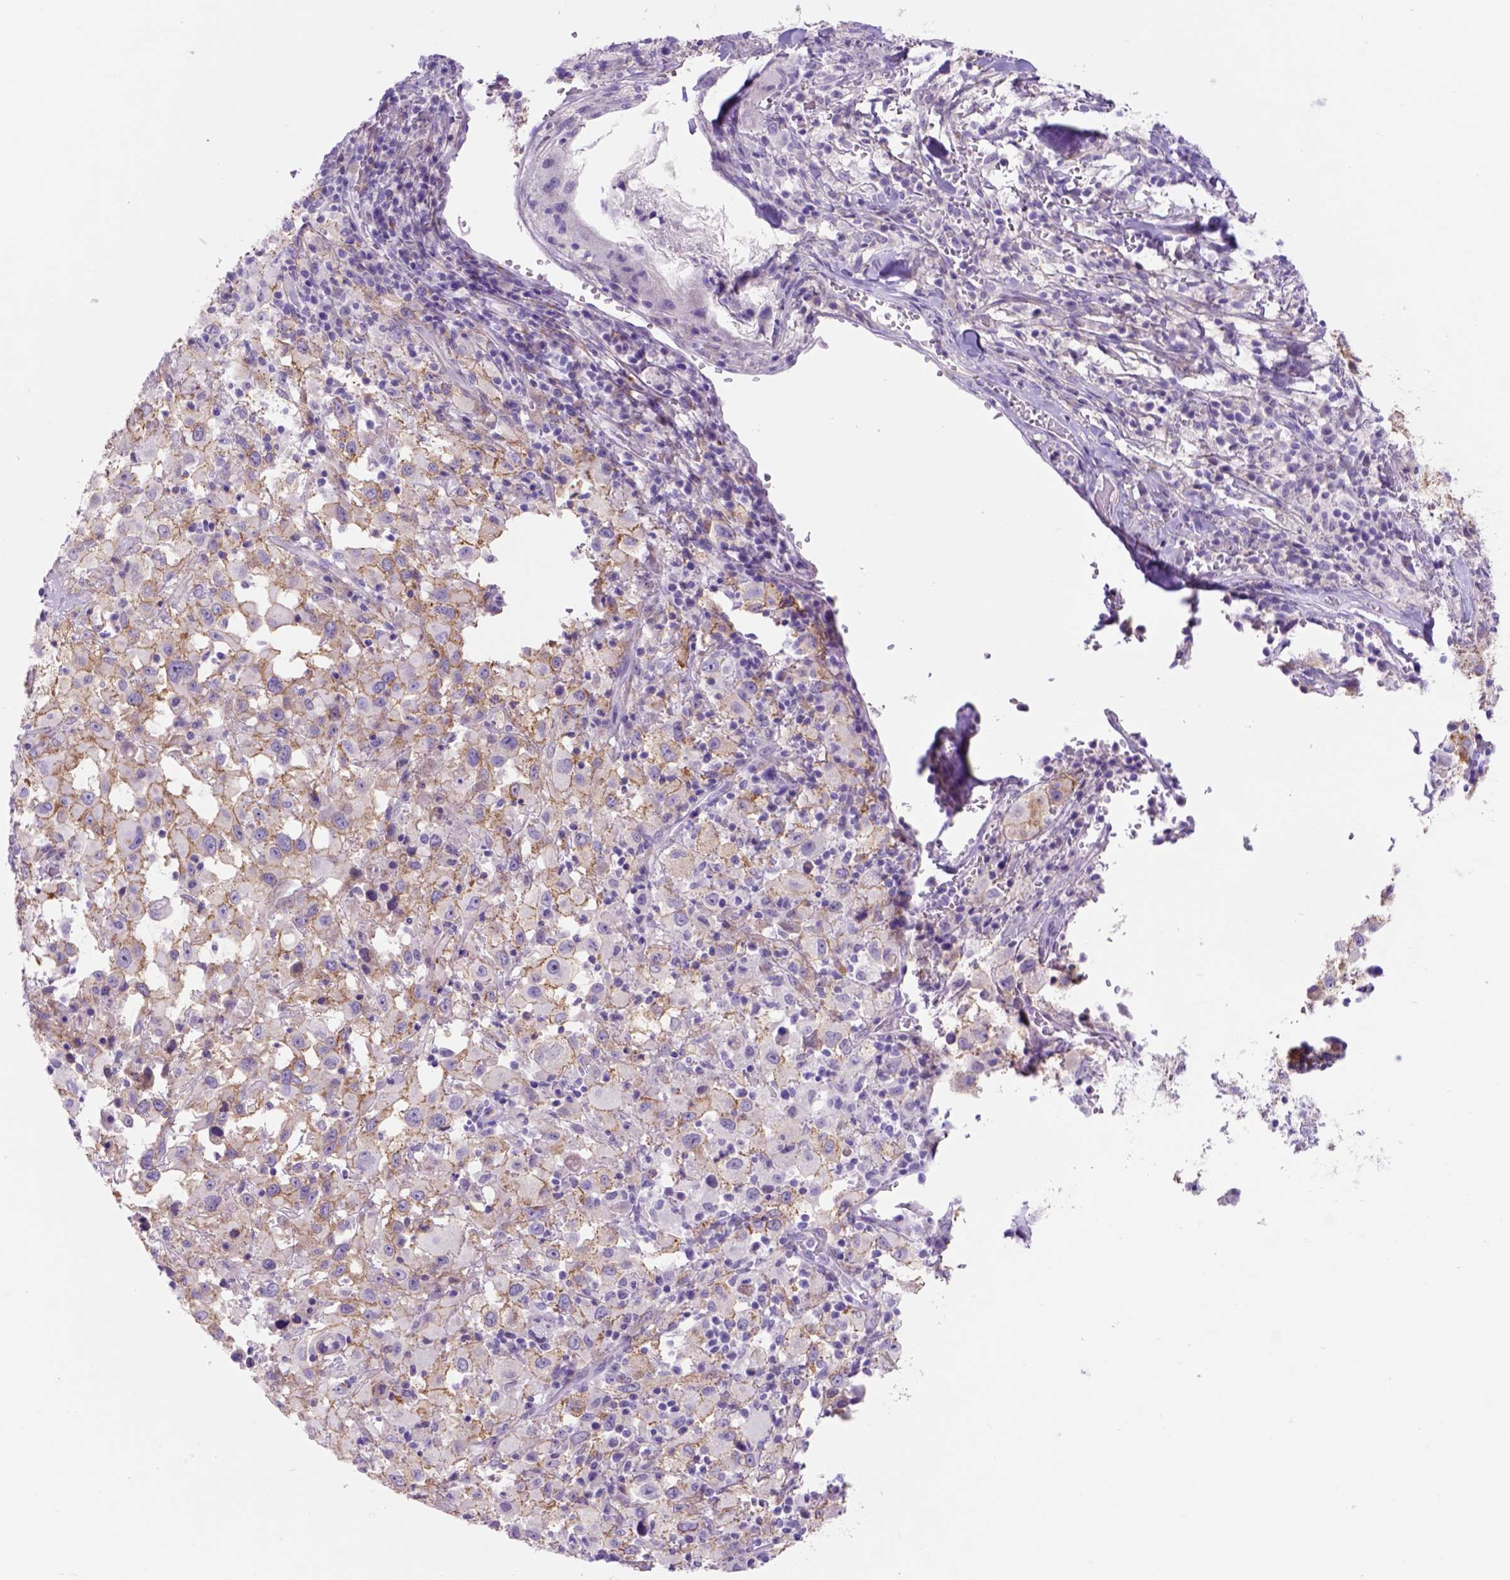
{"staining": {"intensity": "weak", "quantity": ">75%", "location": "cytoplasmic/membranous"}, "tissue": "melanoma", "cell_type": "Tumor cells", "image_type": "cancer", "snomed": [{"axis": "morphology", "description": "Malignant melanoma, Metastatic site"}, {"axis": "topography", "description": "Soft tissue"}], "caption": "The micrograph reveals a brown stain indicating the presence of a protein in the cytoplasmic/membranous of tumor cells in melanoma.", "gene": "EGFR", "patient": {"sex": "male", "age": 50}}